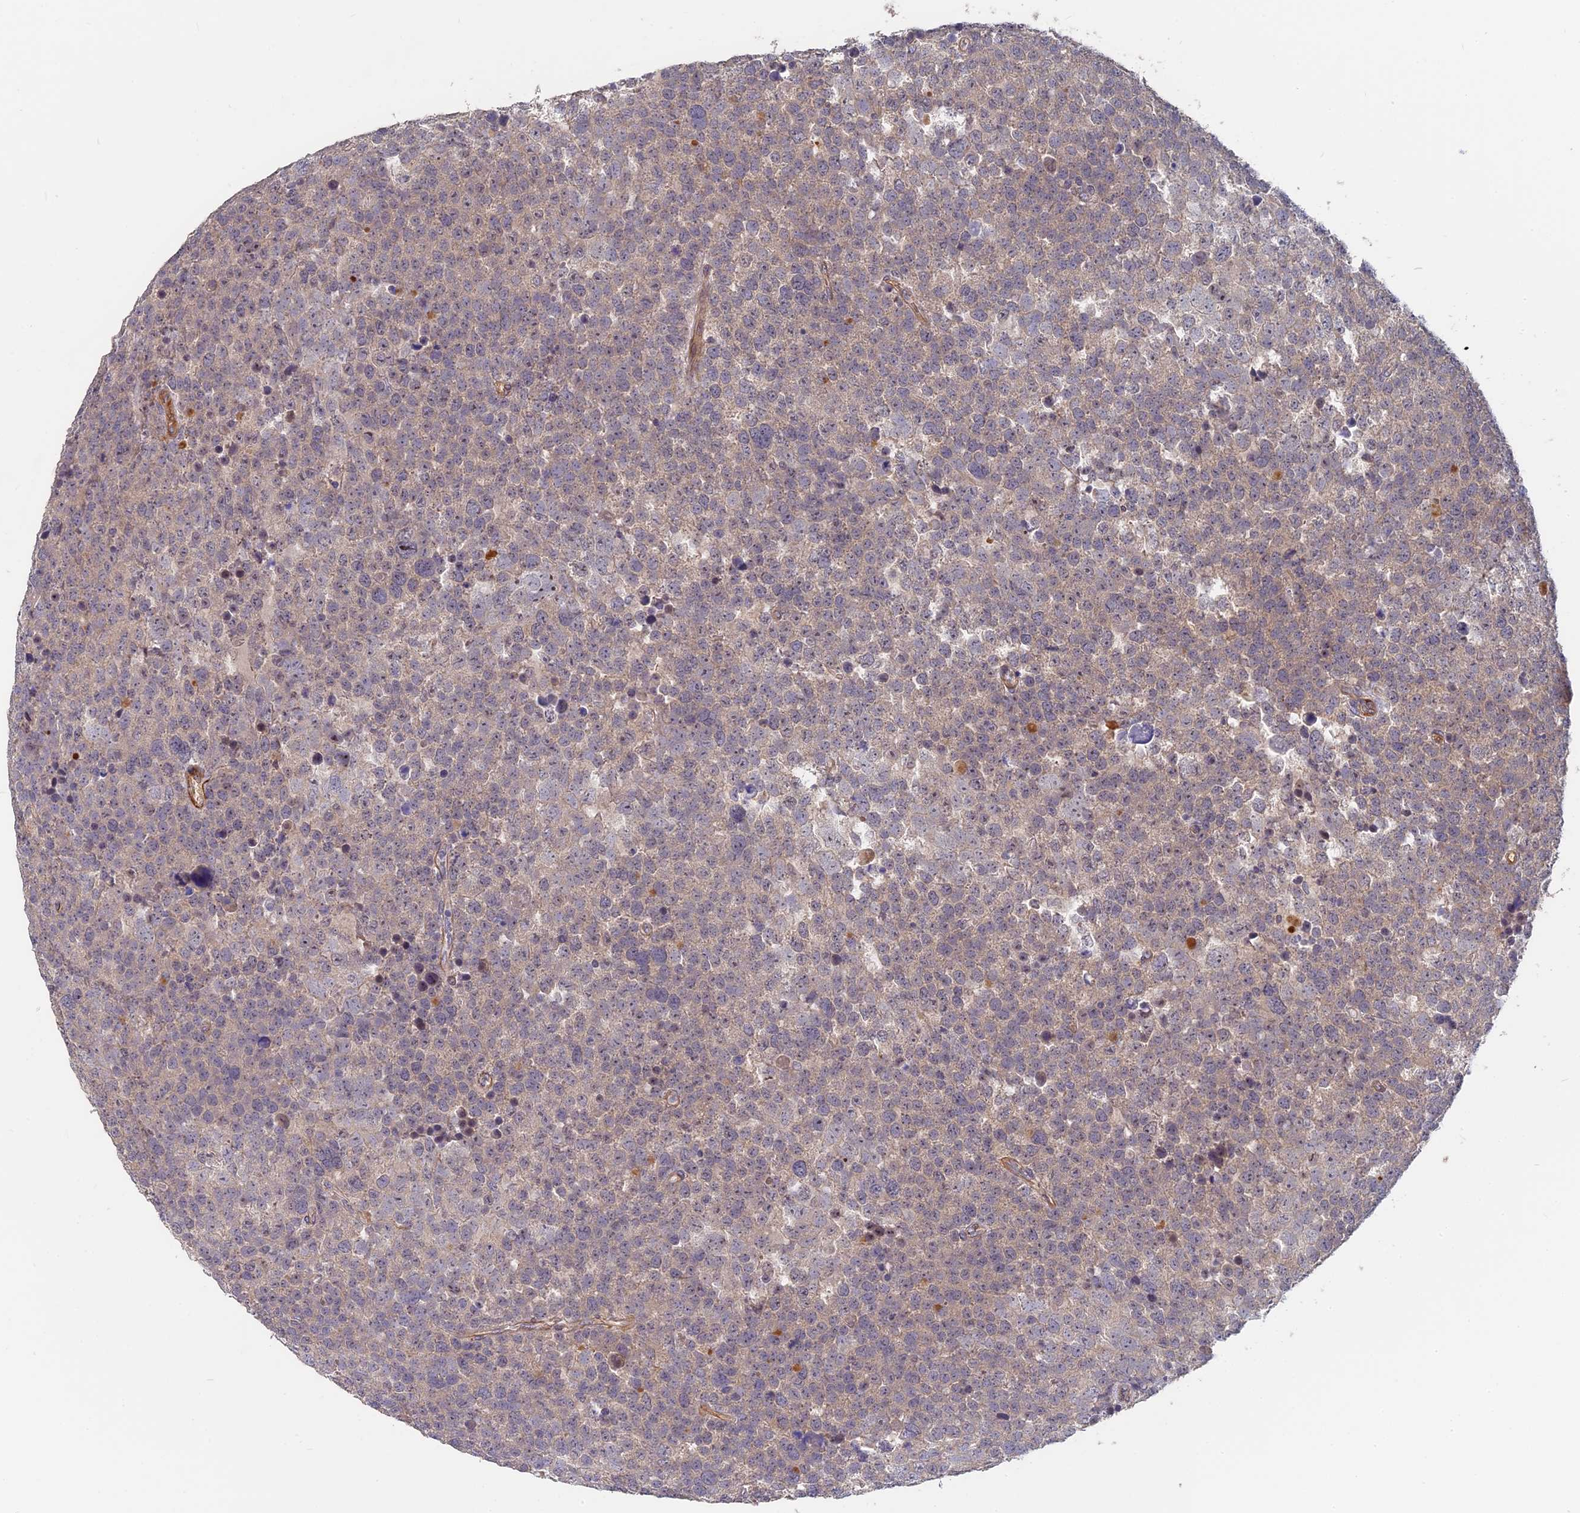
{"staining": {"intensity": "weak", "quantity": "<25%", "location": "cytoplasmic/membranous"}, "tissue": "testis cancer", "cell_type": "Tumor cells", "image_type": "cancer", "snomed": [{"axis": "morphology", "description": "Seminoma, NOS"}, {"axis": "topography", "description": "Testis"}], "caption": "An immunohistochemistry photomicrograph of testis cancer is shown. There is no staining in tumor cells of testis cancer.", "gene": "SAC3D1", "patient": {"sex": "male", "age": 71}}